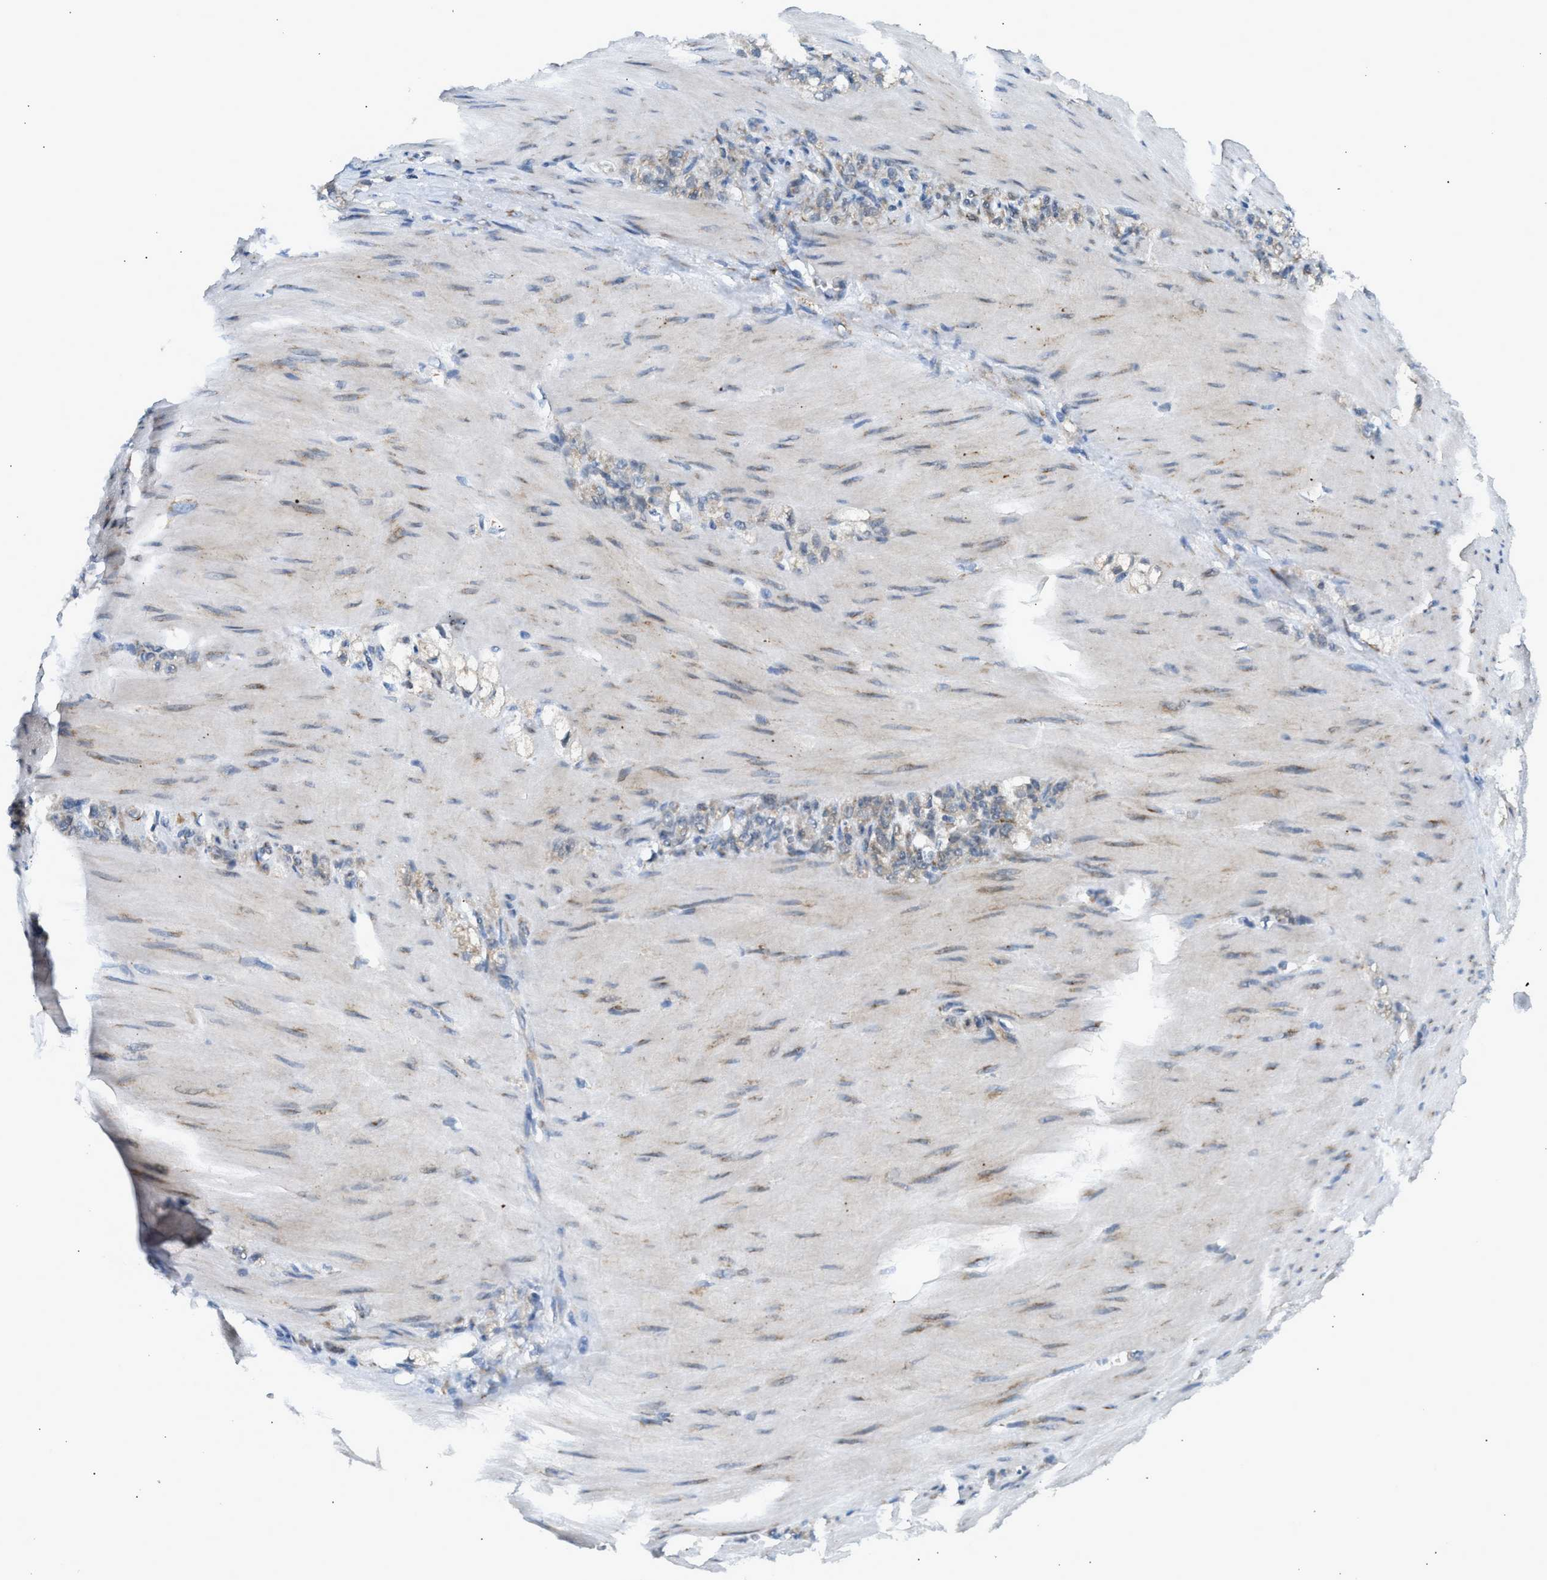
{"staining": {"intensity": "weak", "quantity": ">75%", "location": "cytoplasmic/membranous"}, "tissue": "stomach cancer", "cell_type": "Tumor cells", "image_type": "cancer", "snomed": [{"axis": "morphology", "description": "Normal tissue, NOS"}, {"axis": "morphology", "description": "Adenocarcinoma, NOS"}, {"axis": "topography", "description": "Stomach"}], "caption": "Adenocarcinoma (stomach) was stained to show a protein in brown. There is low levels of weak cytoplasmic/membranous expression in about >75% of tumor cells.", "gene": "KCNC2", "patient": {"sex": "male", "age": 82}}